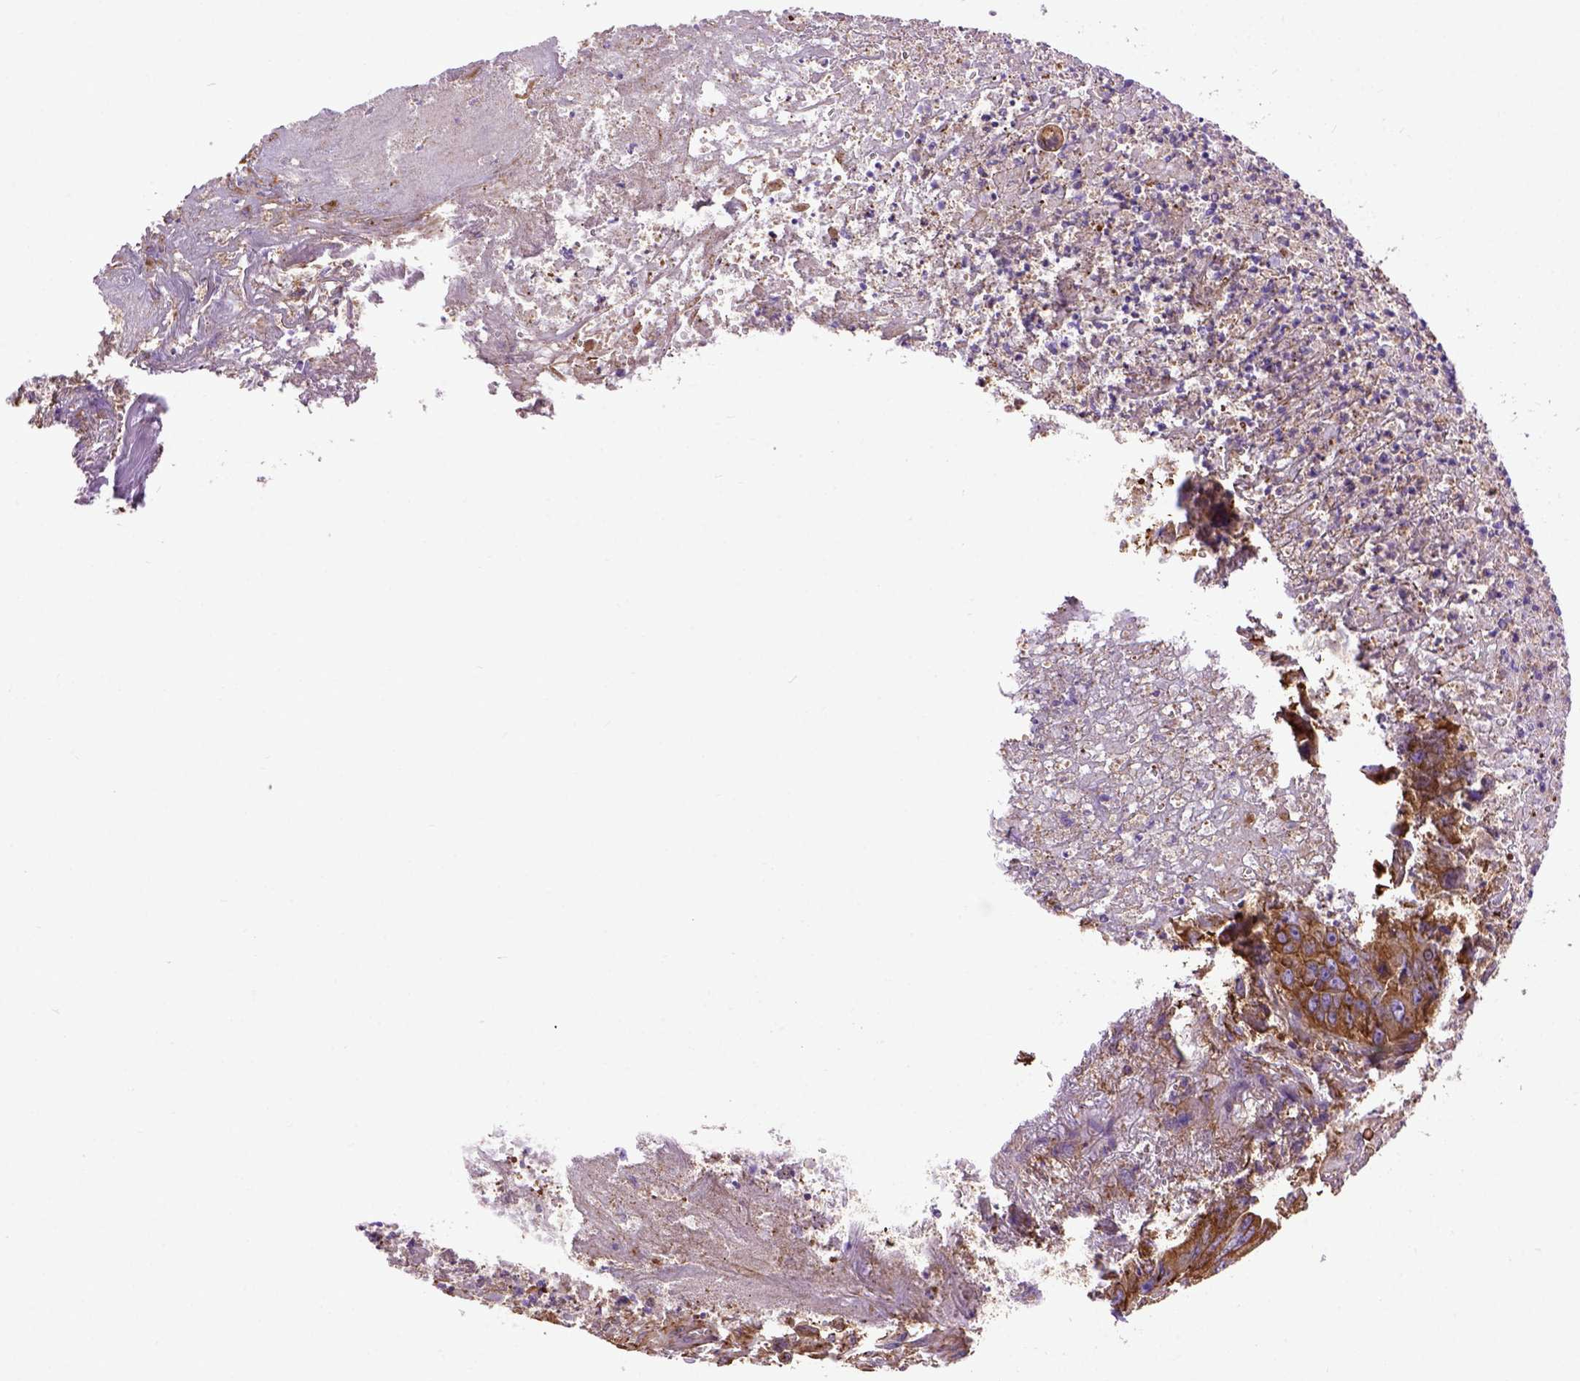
{"staining": {"intensity": "strong", "quantity": ">75%", "location": "cytoplasmic/membranous"}, "tissue": "colorectal cancer", "cell_type": "Tumor cells", "image_type": "cancer", "snomed": [{"axis": "morphology", "description": "Adenocarcinoma, NOS"}, {"axis": "topography", "description": "Colon"}], "caption": "Strong cytoplasmic/membranous staining for a protein is present in approximately >75% of tumor cells of colorectal cancer using IHC.", "gene": "MVP", "patient": {"sex": "female", "age": 87}}